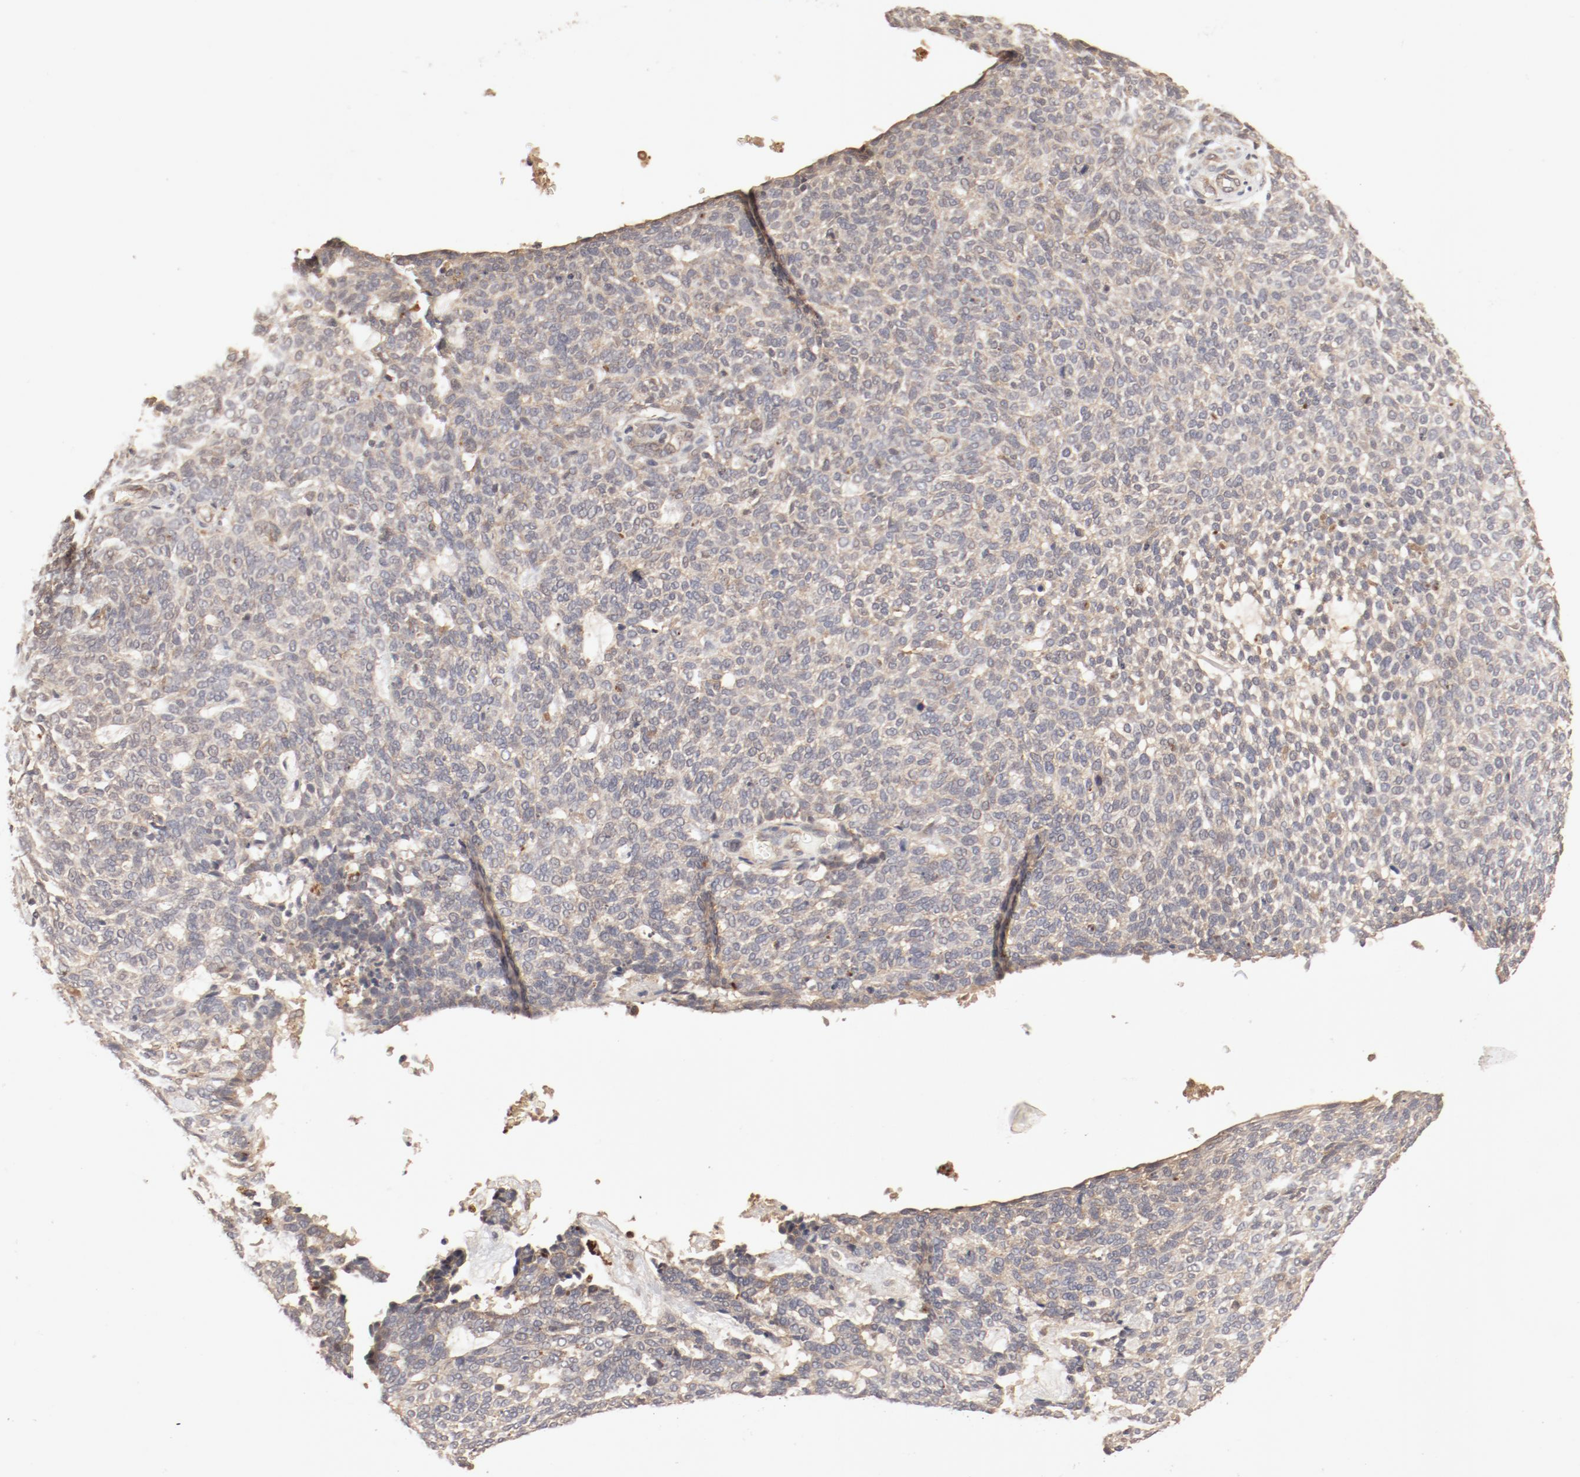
{"staining": {"intensity": "weak", "quantity": ">75%", "location": "cytoplasmic/membranous"}, "tissue": "skin cancer", "cell_type": "Tumor cells", "image_type": "cancer", "snomed": [{"axis": "morphology", "description": "Normal tissue, NOS"}, {"axis": "morphology", "description": "Basal cell carcinoma"}, {"axis": "topography", "description": "Skin"}], "caption": "A high-resolution histopathology image shows IHC staining of skin cancer (basal cell carcinoma), which shows weak cytoplasmic/membranous expression in about >75% of tumor cells.", "gene": "IL3RA", "patient": {"sex": "male", "age": 87}}